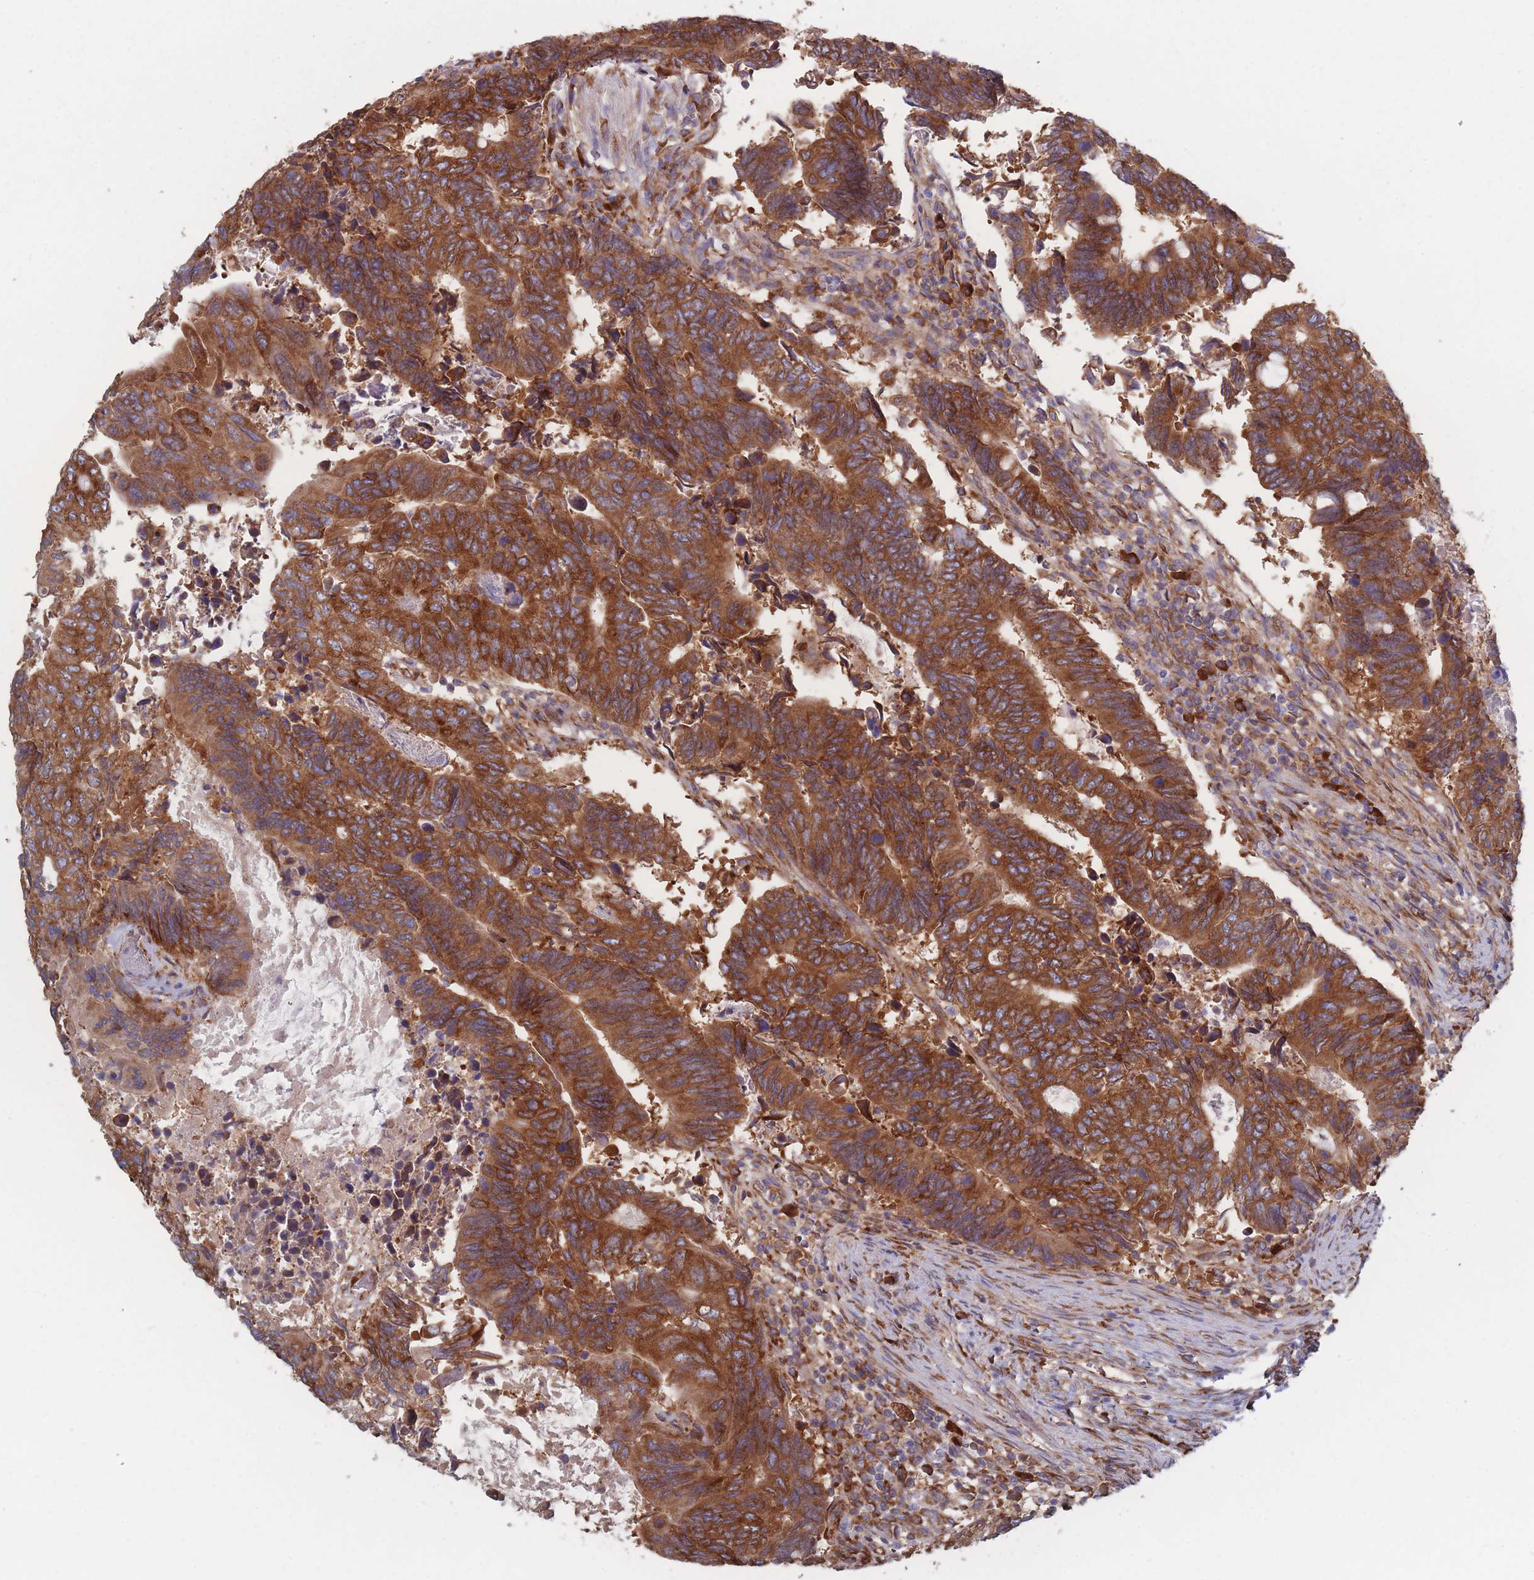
{"staining": {"intensity": "strong", "quantity": ">75%", "location": "cytoplasmic/membranous"}, "tissue": "colorectal cancer", "cell_type": "Tumor cells", "image_type": "cancer", "snomed": [{"axis": "morphology", "description": "Adenocarcinoma, NOS"}, {"axis": "topography", "description": "Colon"}], "caption": "An image of human adenocarcinoma (colorectal) stained for a protein exhibits strong cytoplasmic/membranous brown staining in tumor cells.", "gene": "EEF1B2", "patient": {"sex": "male", "age": 87}}